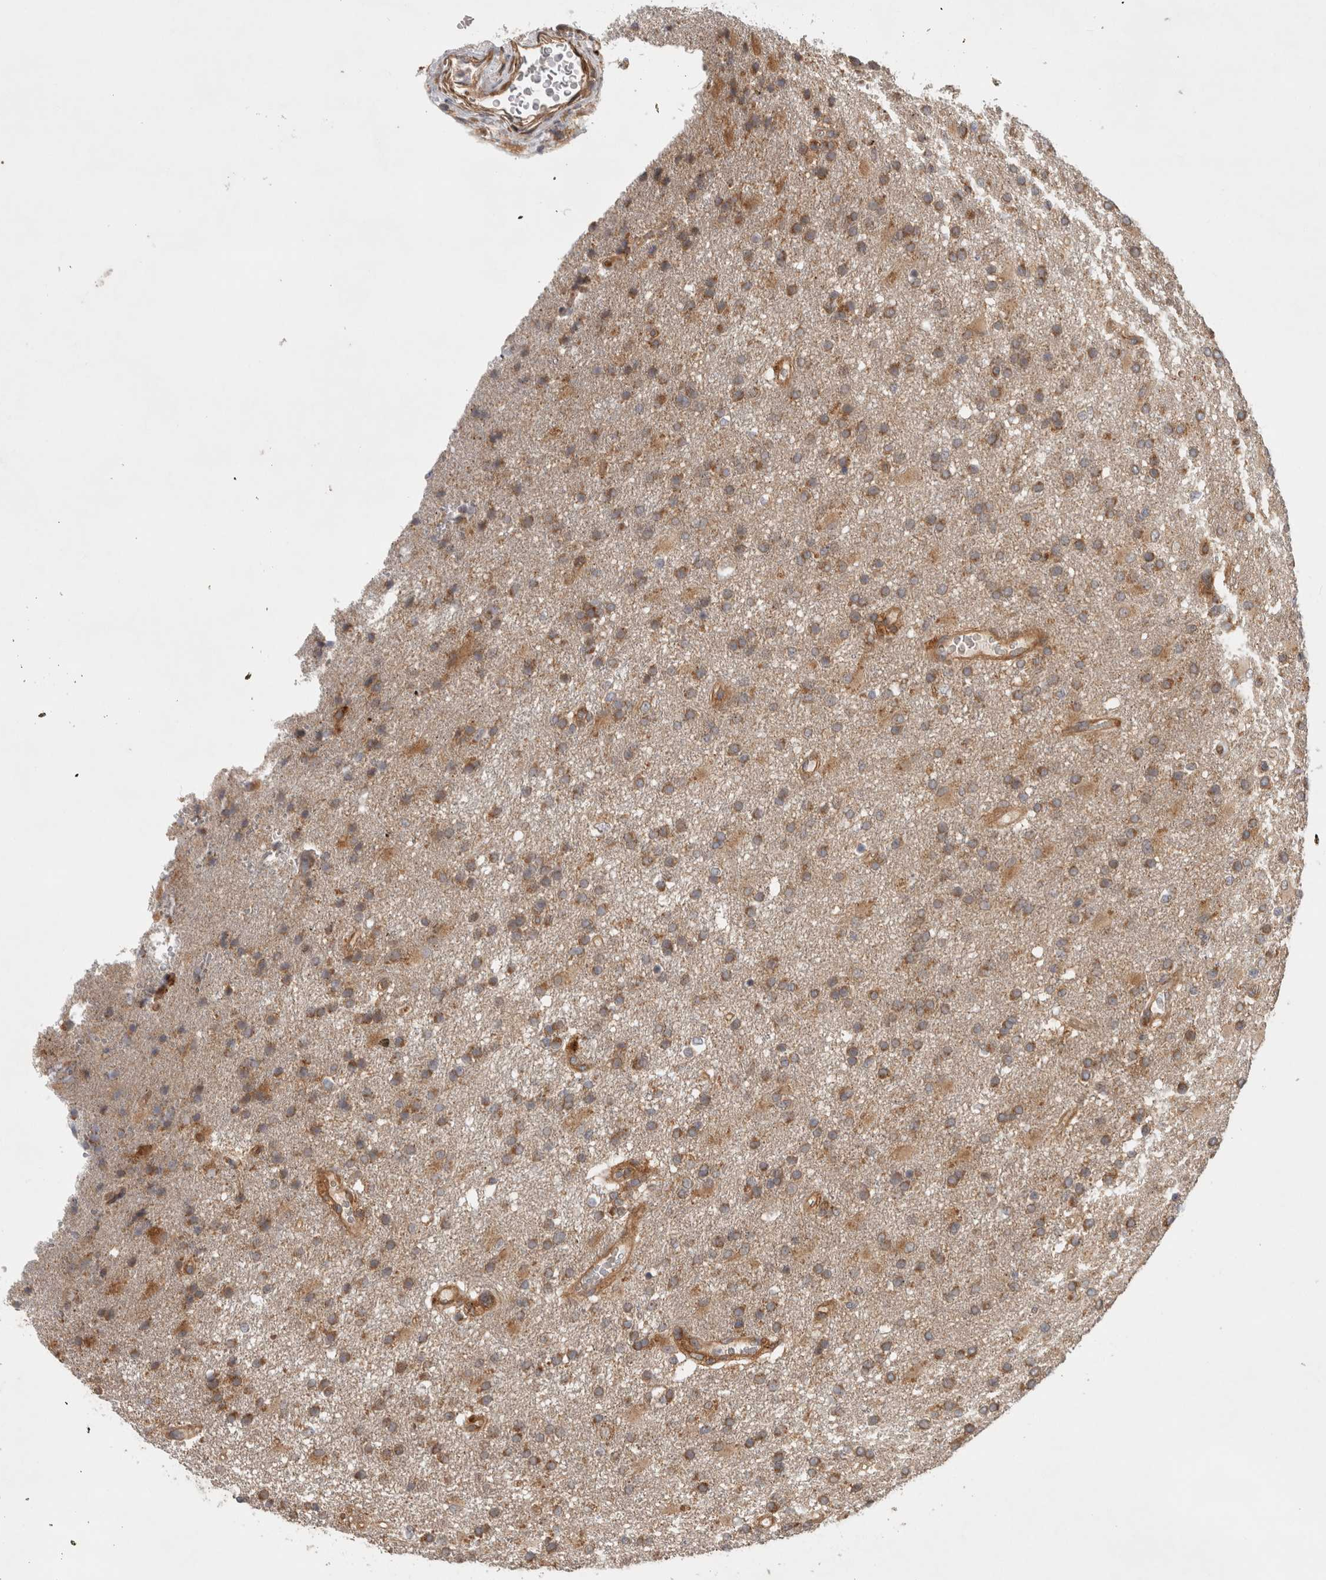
{"staining": {"intensity": "moderate", "quantity": ">75%", "location": "cytoplasmic/membranous"}, "tissue": "glioma", "cell_type": "Tumor cells", "image_type": "cancer", "snomed": [{"axis": "morphology", "description": "Glioma, malignant, High grade"}, {"axis": "topography", "description": "Brain"}], "caption": "Tumor cells display medium levels of moderate cytoplasmic/membranous expression in about >75% of cells in human malignant high-grade glioma. (DAB IHC with brightfield microscopy, high magnification).", "gene": "TUBD1", "patient": {"sex": "male", "age": 72}}